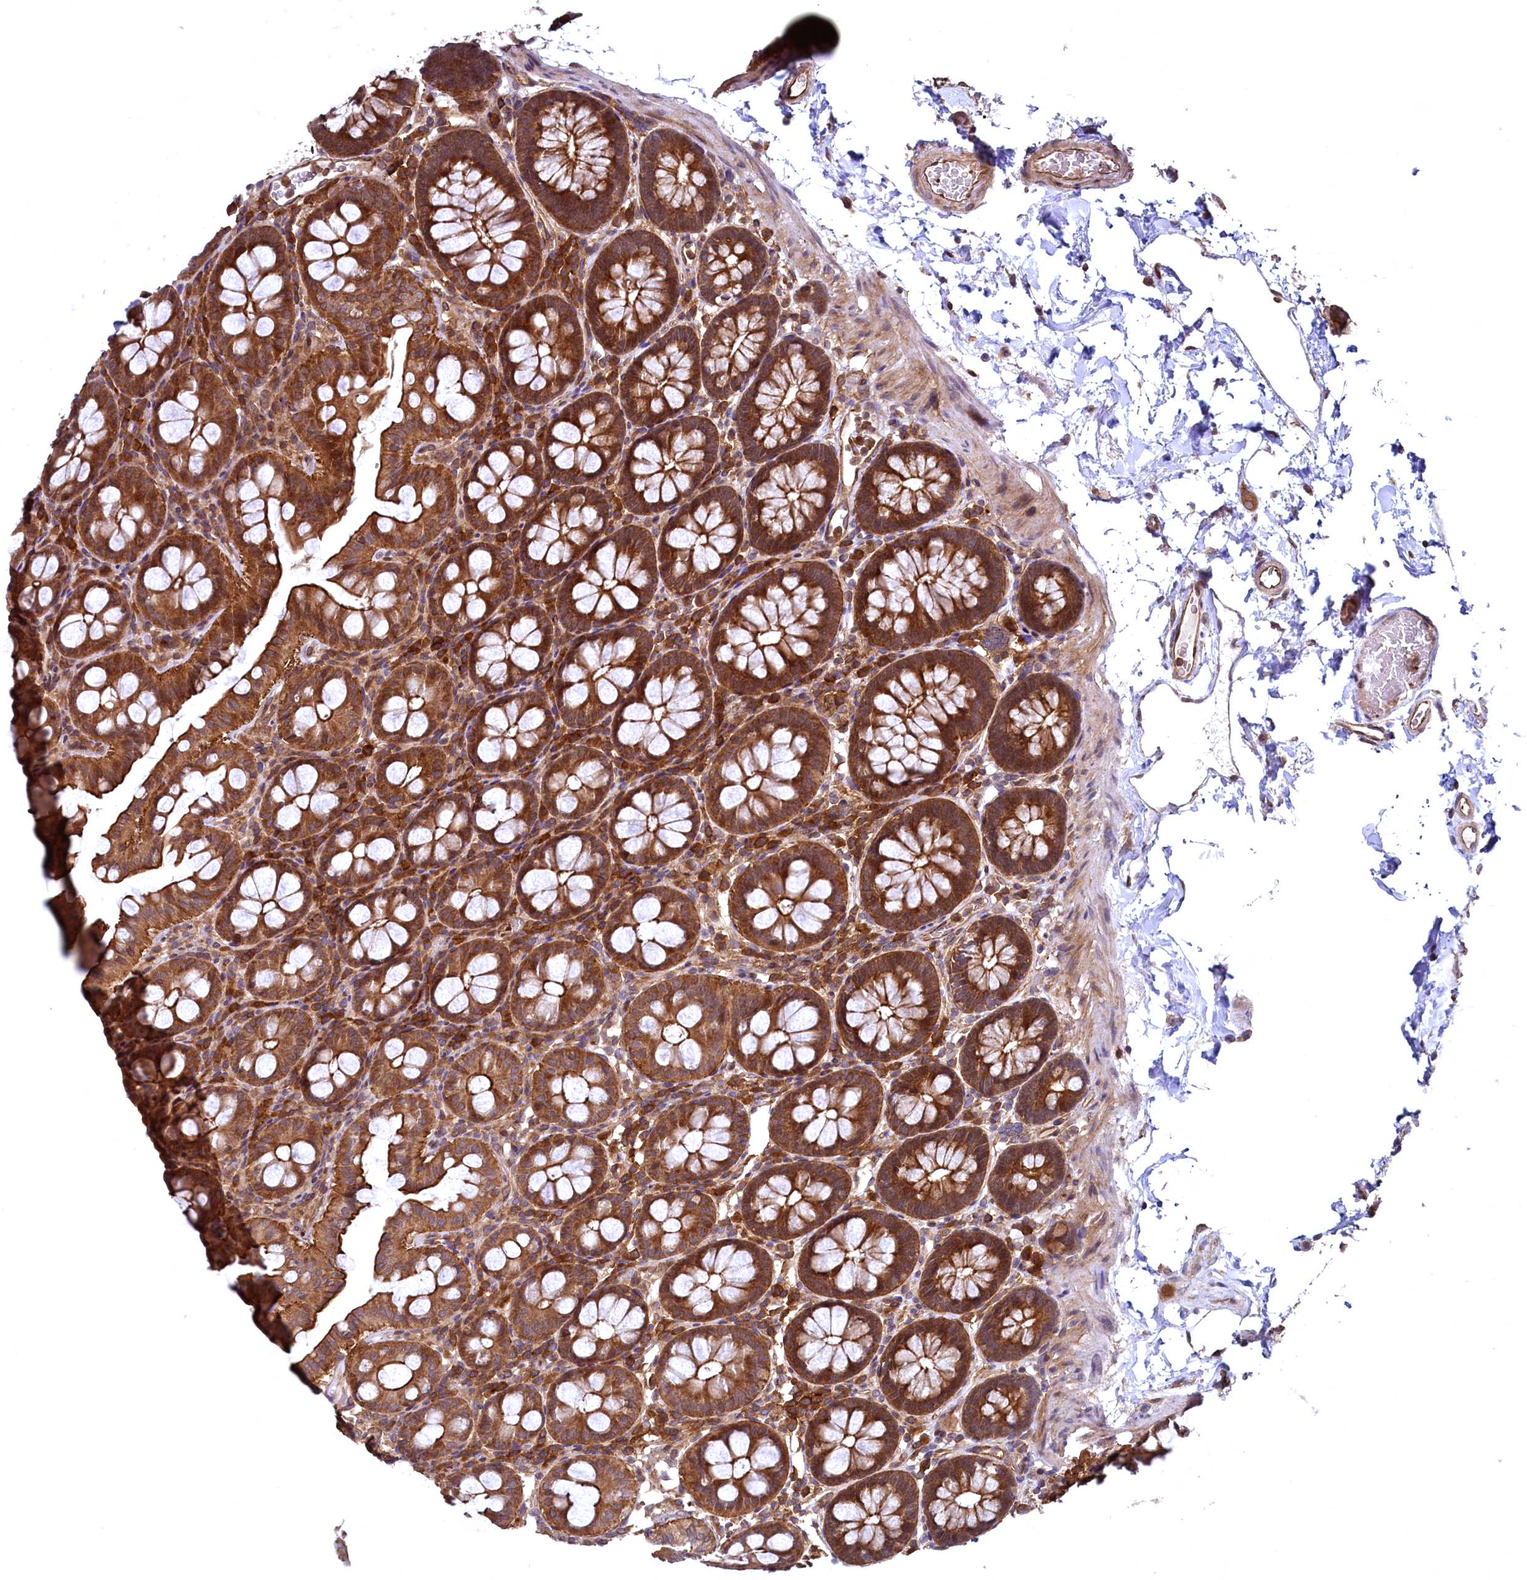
{"staining": {"intensity": "moderate", "quantity": ">75%", "location": "cytoplasmic/membranous"}, "tissue": "colon", "cell_type": "Endothelial cells", "image_type": "normal", "snomed": [{"axis": "morphology", "description": "Normal tissue, NOS"}, {"axis": "topography", "description": "Colon"}], "caption": "Colon stained with DAB immunohistochemistry displays medium levels of moderate cytoplasmic/membranous positivity in approximately >75% of endothelial cells.", "gene": "SVIP", "patient": {"sex": "male", "age": 75}}